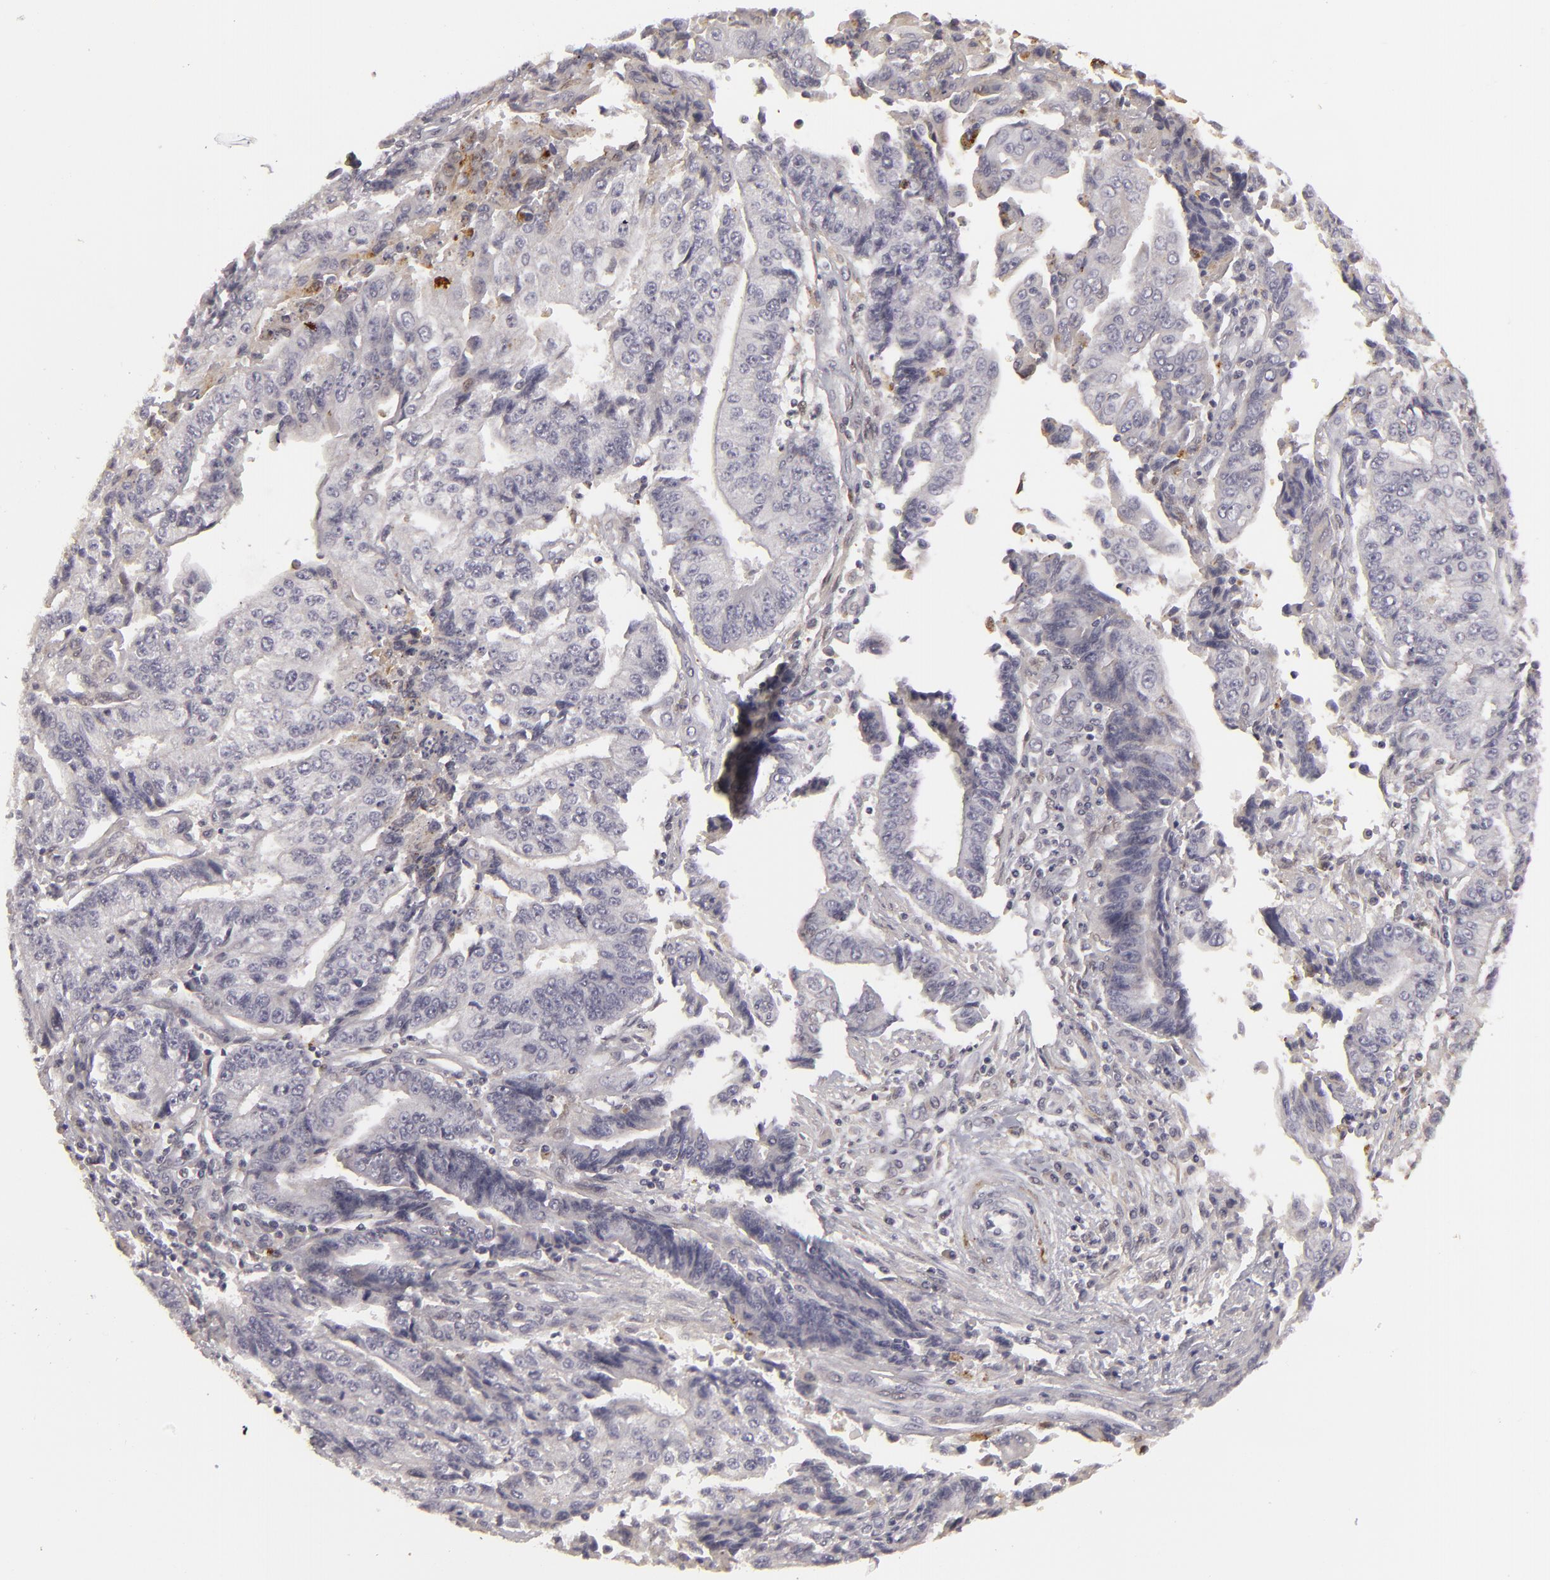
{"staining": {"intensity": "negative", "quantity": "none", "location": "none"}, "tissue": "endometrial cancer", "cell_type": "Tumor cells", "image_type": "cancer", "snomed": [{"axis": "morphology", "description": "Adenocarcinoma, NOS"}, {"axis": "topography", "description": "Endometrium"}], "caption": "An image of human adenocarcinoma (endometrial) is negative for staining in tumor cells.", "gene": "EFS", "patient": {"sex": "female", "age": 75}}